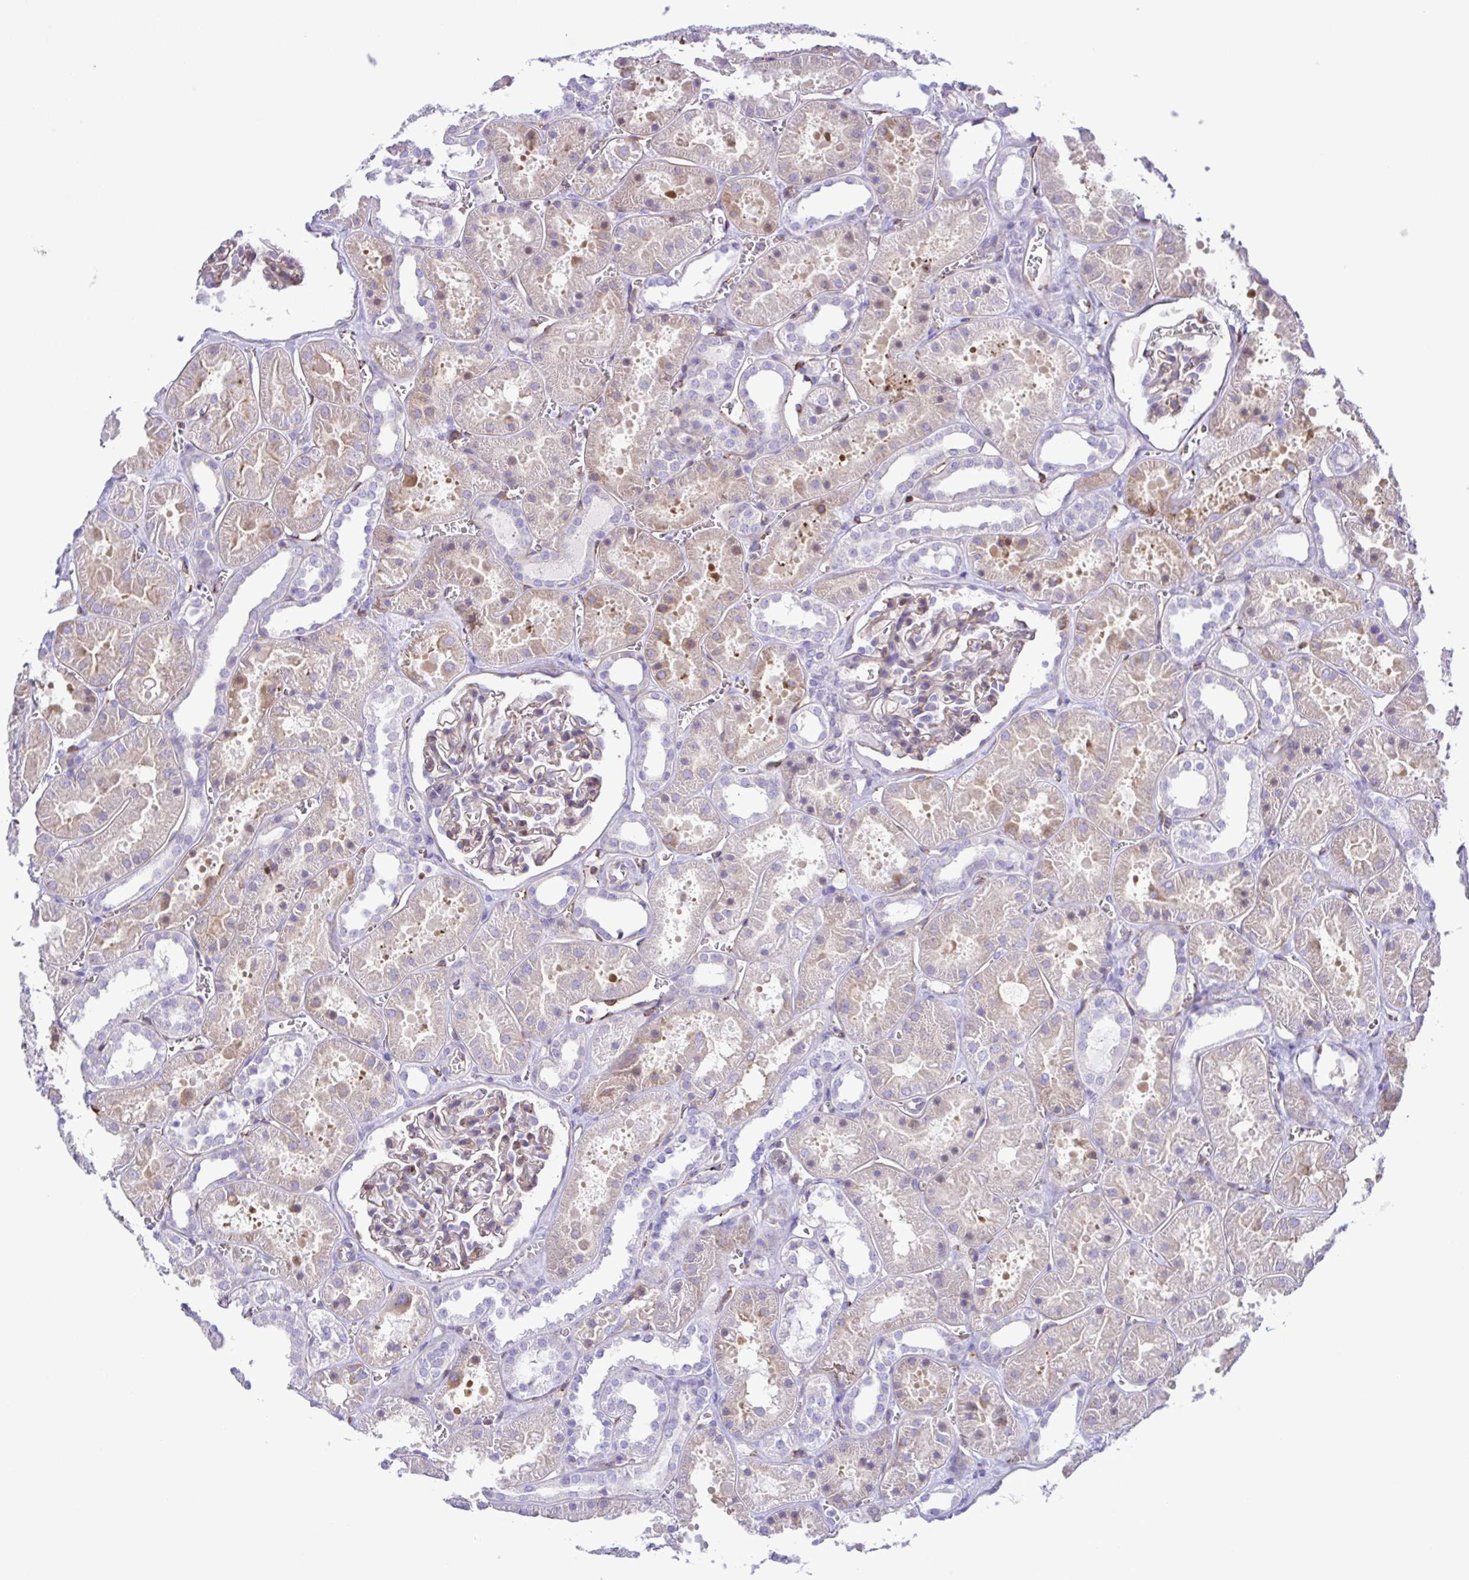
{"staining": {"intensity": "weak", "quantity": "25%-75%", "location": "cytoplasmic/membranous"}, "tissue": "kidney", "cell_type": "Cells in glomeruli", "image_type": "normal", "snomed": [{"axis": "morphology", "description": "Normal tissue, NOS"}, {"axis": "topography", "description": "Kidney"}], "caption": "A low amount of weak cytoplasmic/membranous expression is identified in approximately 25%-75% of cells in glomeruli in benign kidney.", "gene": "FLT1", "patient": {"sex": "female", "age": 41}}